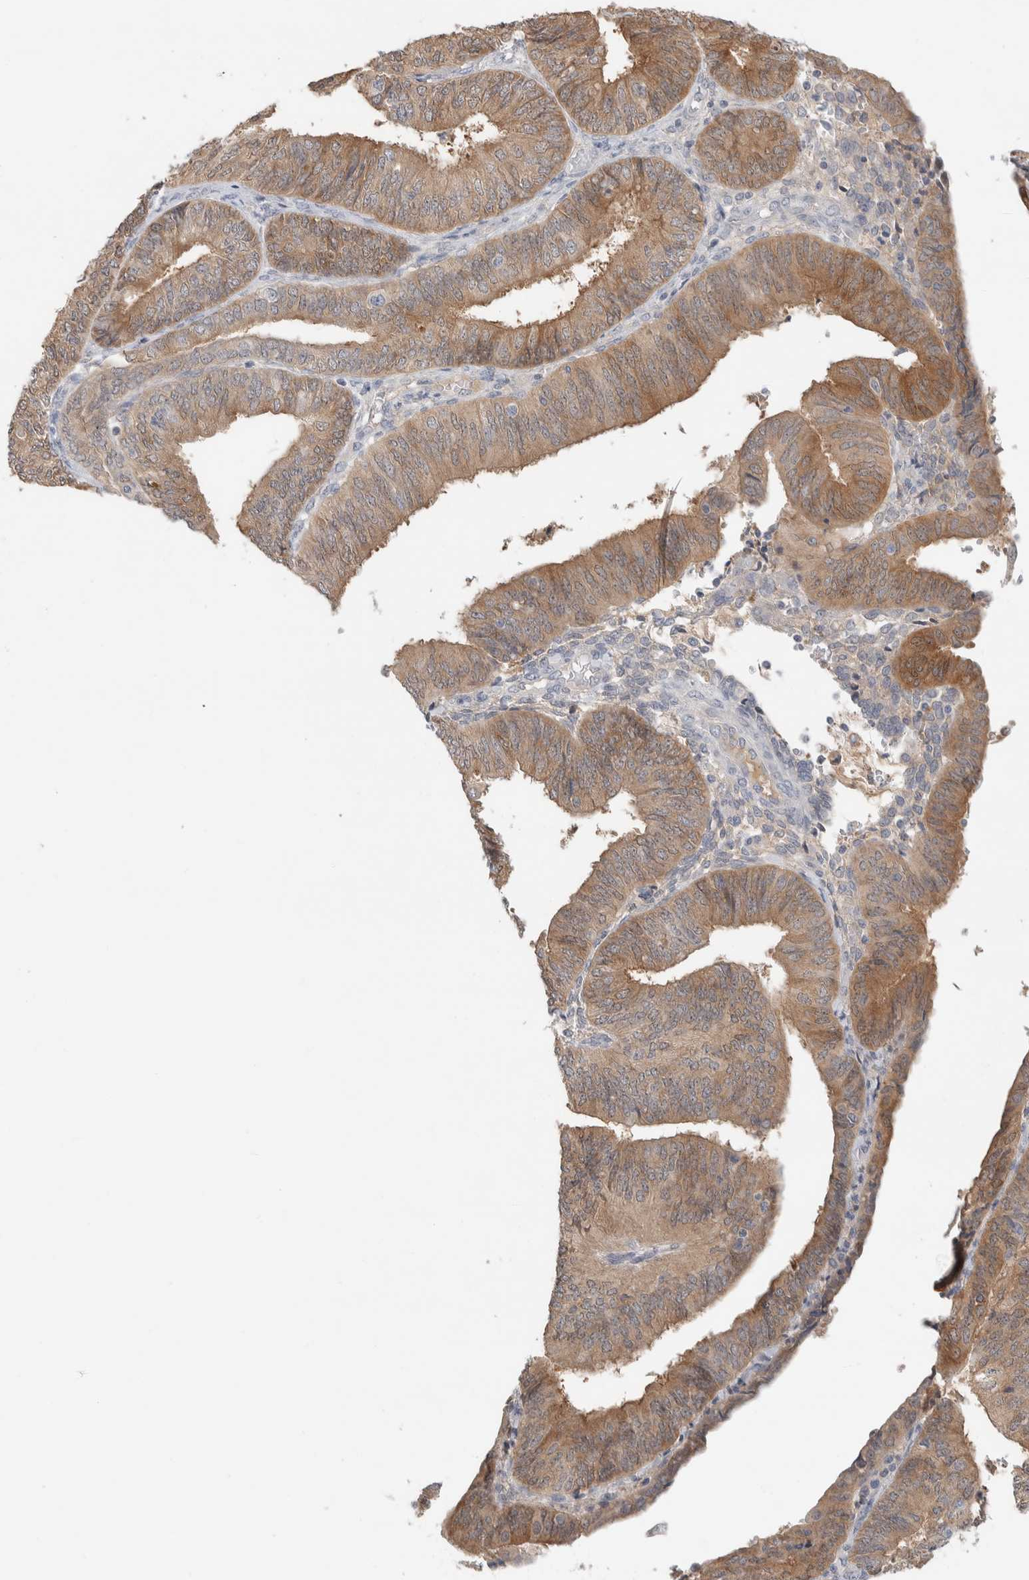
{"staining": {"intensity": "moderate", "quantity": "25%-75%", "location": "cytoplasmic/membranous"}, "tissue": "endometrial cancer", "cell_type": "Tumor cells", "image_type": "cancer", "snomed": [{"axis": "morphology", "description": "Adenocarcinoma, NOS"}, {"axis": "topography", "description": "Endometrium"}], "caption": "Protein staining of endometrial adenocarcinoma tissue shows moderate cytoplasmic/membranous staining in about 25%-75% of tumor cells. The staining is performed using DAB (3,3'-diaminobenzidine) brown chromogen to label protein expression. The nuclei are counter-stained blue using hematoxylin.", "gene": "DEPTOR", "patient": {"sex": "female", "age": 58}}